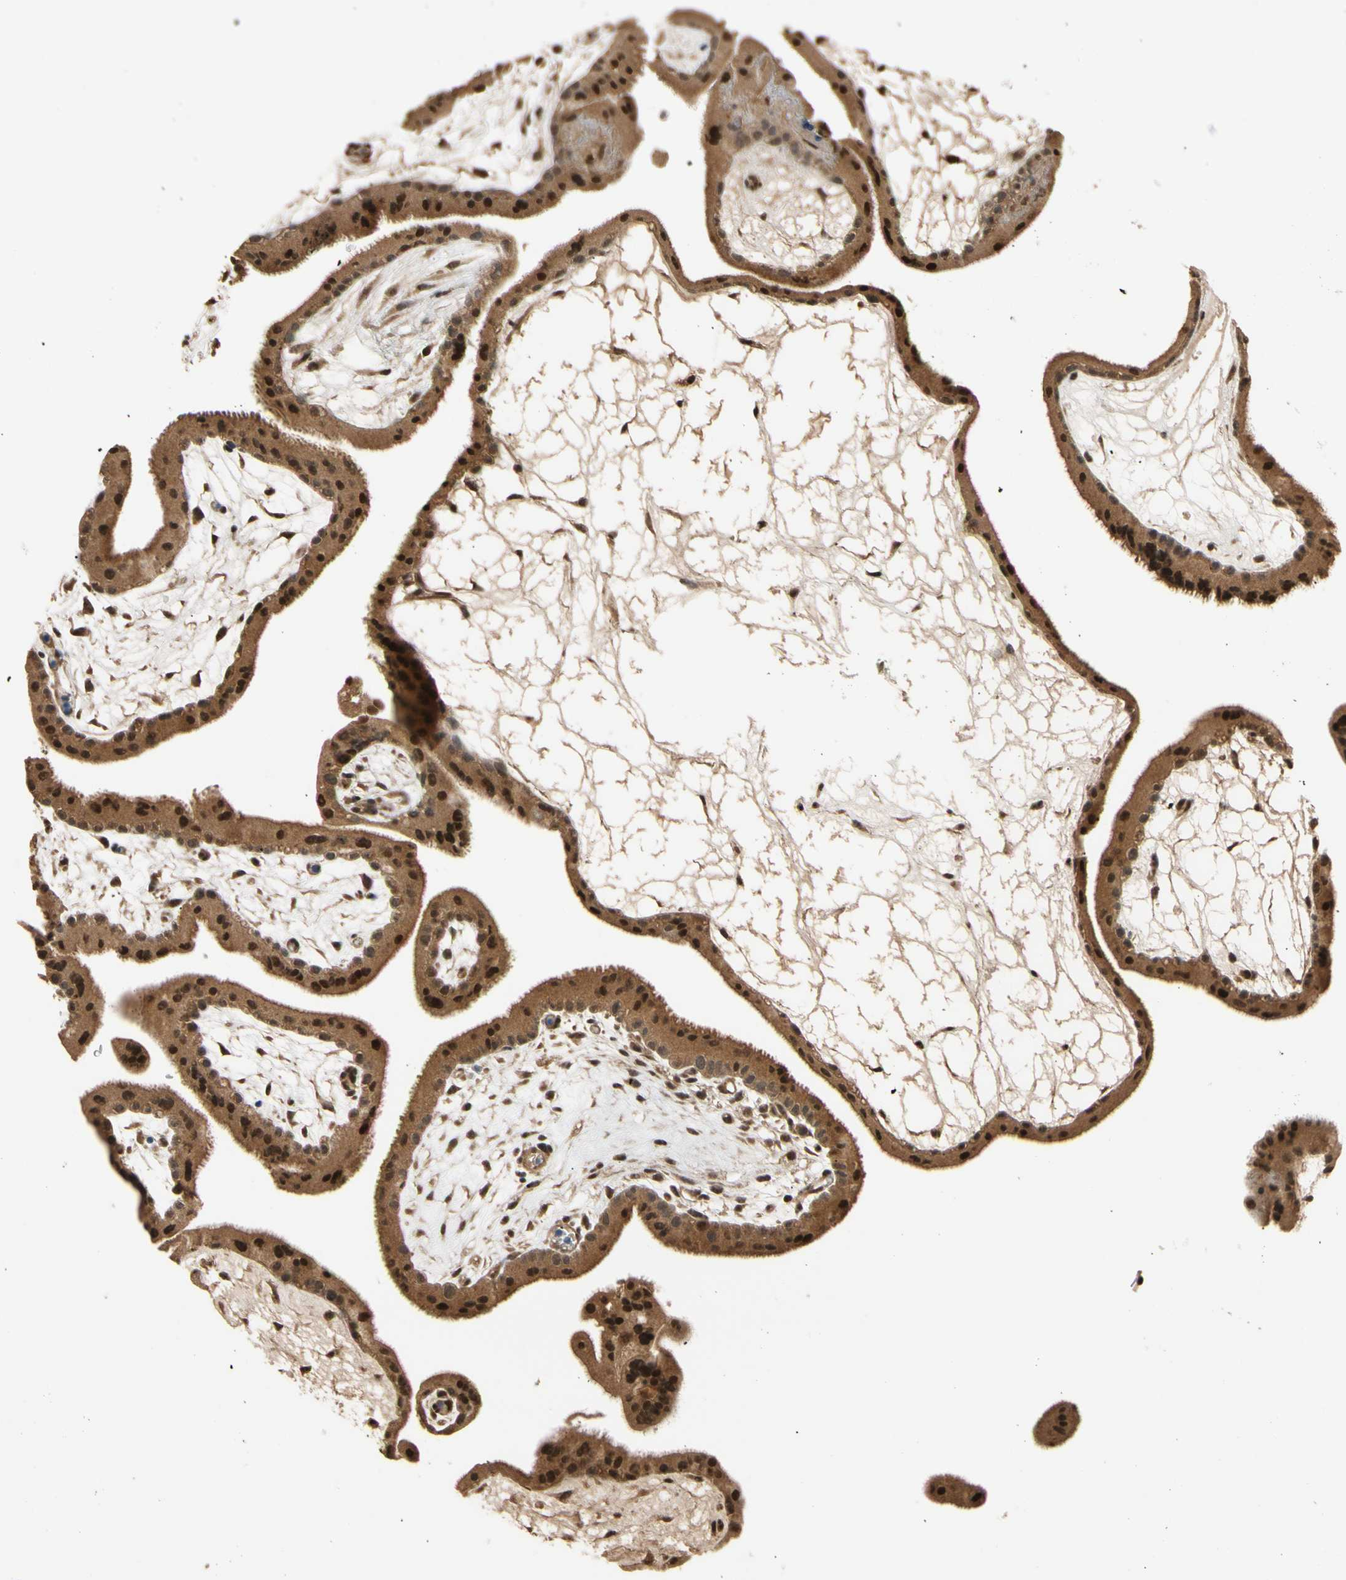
{"staining": {"intensity": "moderate", "quantity": ">75%", "location": "cytoplasmic/membranous,nuclear"}, "tissue": "placenta", "cell_type": "Decidual cells", "image_type": "normal", "snomed": [{"axis": "morphology", "description": "Normal tissue, NOS"}, {"axis": "topography", "description": "Placenta"}], "caption": "Normal placenta was stained to show a protein in brown. There is medium levels of moderate cytoplasmic/membranous,nuclear positivity in approximately >75% of decidual cells. Immunohistochemistry stains the protein in brown and the nuclei are stained blue.", "gene": "TMEM230", "patient": {"sex": "female", "age": 19}}